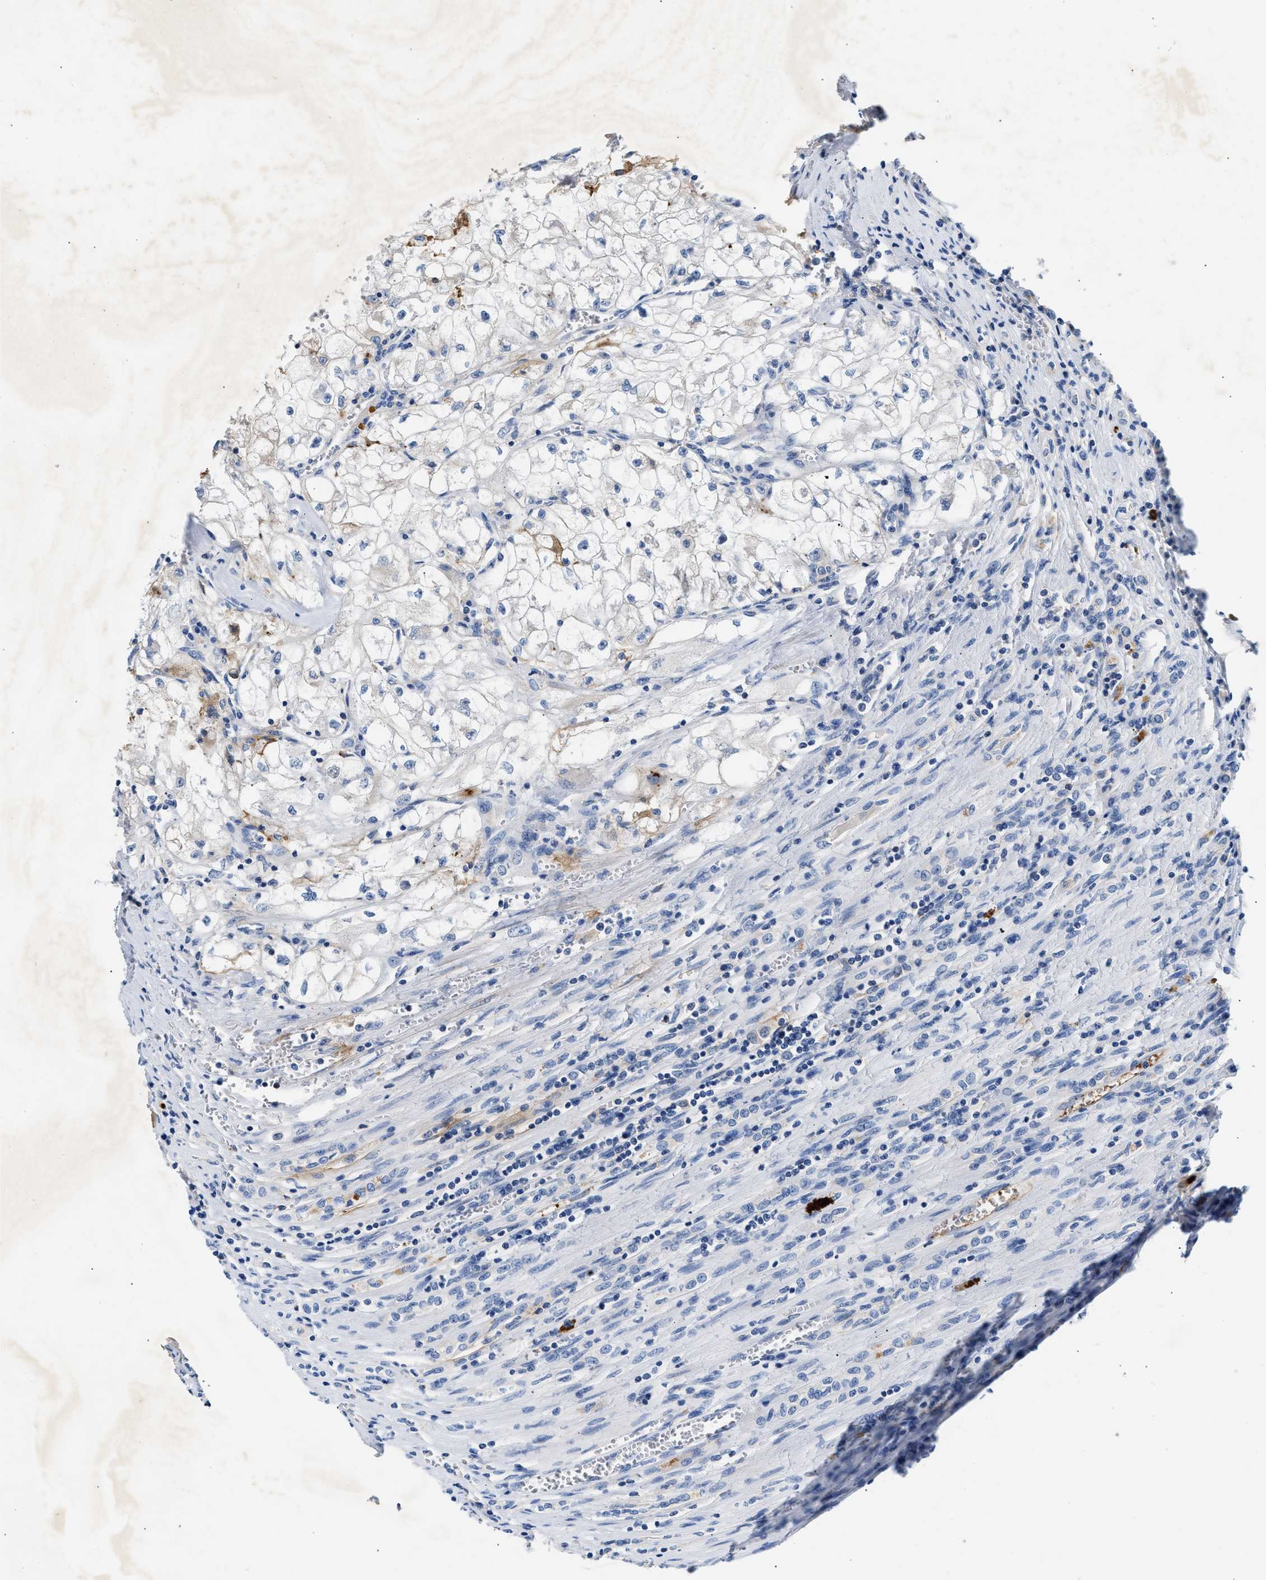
{"staining": {"intensity": "negative", "quantity": "none", "location": "none"}, "tissue": "renal cancer", "cell_type": "Tumor cells", "image_type": "cancer", "snomed": [{"axis": "morphology", "description": "Adenocarcinoma, NOS"}, {"axis": "topography", "description": "Kidney"}], "caption": "Immunohistochemistry of human renal cancer reveals no expression in tumor cells.", "gene": "TUT7", "patient": {"sex": "female", "age": 70}}